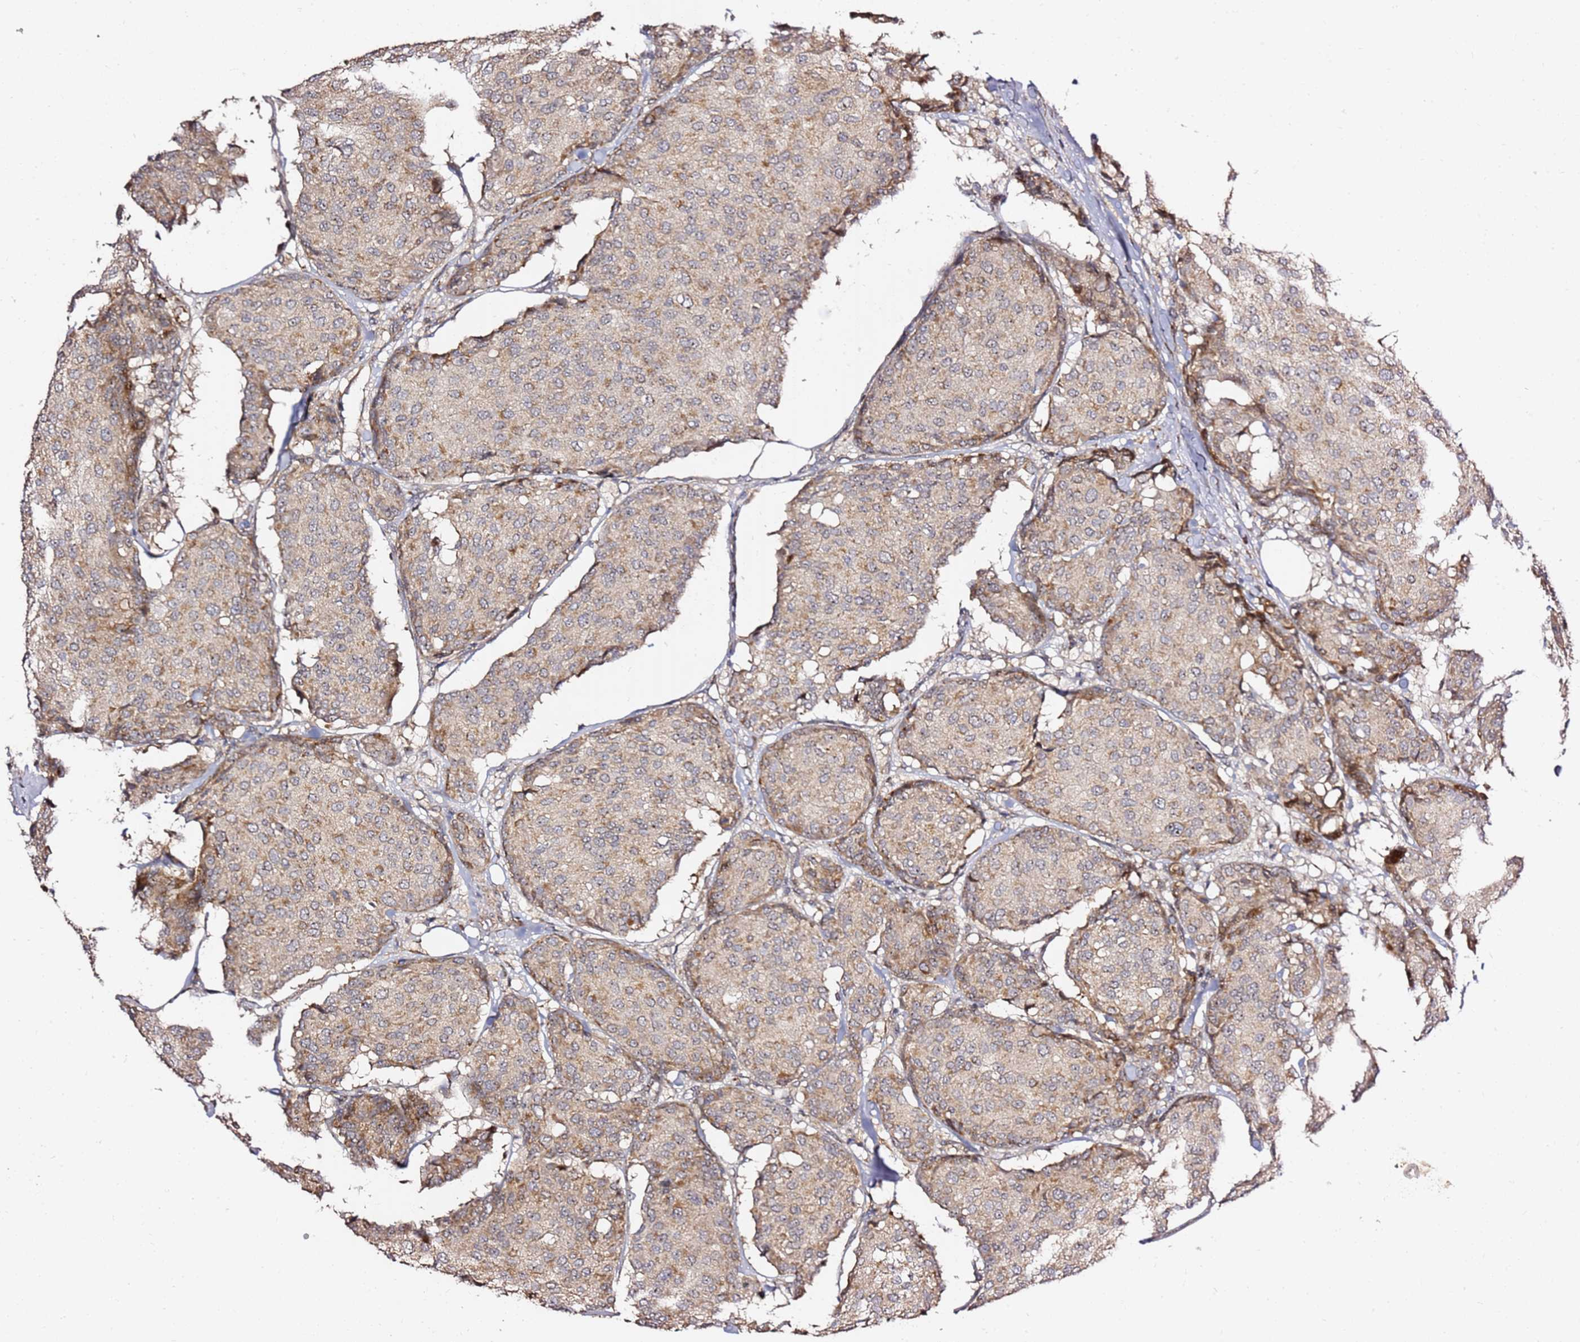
{"staining": {"intensity": "moderate", "quantity": "25%-75%", "location": "cytoplasmic/membranous"}, "tissue": "breast cancer", "cell_type": "Tumor cells", "image_type": "cancer", "snomed": [{"axis": "morphology", "description": "Duct carcinoma"}, {"axis": "topography", "description": "Breast"}], "caption": "Immunohistochemistry (DAB (3,3'-diaminobenzidine)) staining of human breast cancer (invasive ductal carcinoma) reveals moderate cytoplasmic/membranous protein expression in approximately 25%-75% of tumor cells.", "gene": "KIF25", "patient": {"sex": "female", "age": 75}}